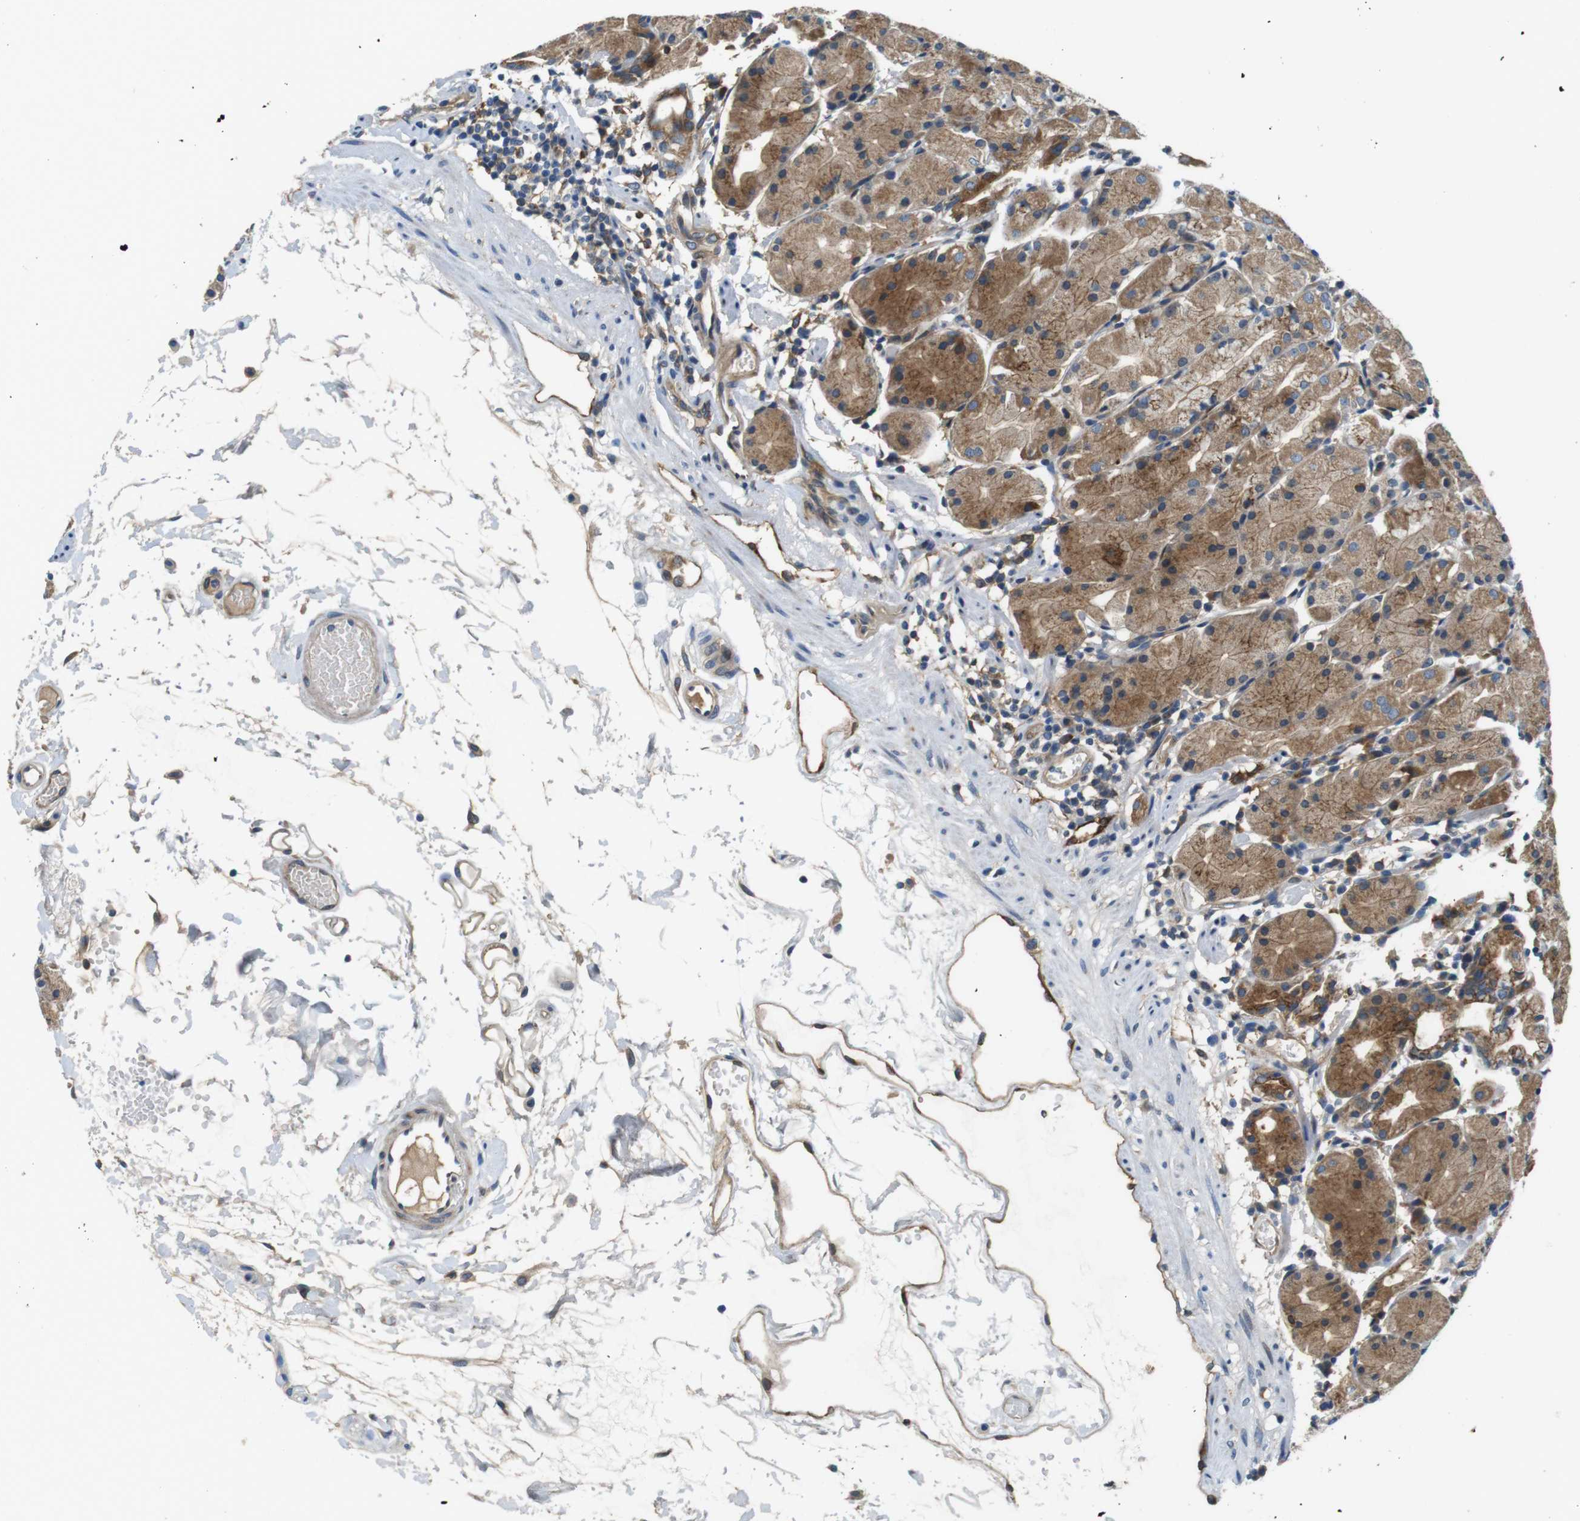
{"staining": {"intensity": "moderate", "quantity": ">75%", "location": "cytoplasmic/membranous"}, "tissue": "stomach", "cell_type": "Glandular cells", "image_type": "normal", "snomed": [{"axis": "morphology", "description": "Normal tissue, NOS"}, {"axis": "topography", "description": "Stomach"}, {"axis": "topography", "description": "Stomach, lower"}], "caption": "The image demonstrates a brown stain indicating the presence of a protein in the cytoplasmic/membranous of glandular cells in stomach. (DAB (3,3'-diaminobenzidine) IHC, brown staining for protein, blue staining for nuclei).", "gene": "PALD1", "patient": {"sex": "female", "age": 75}}